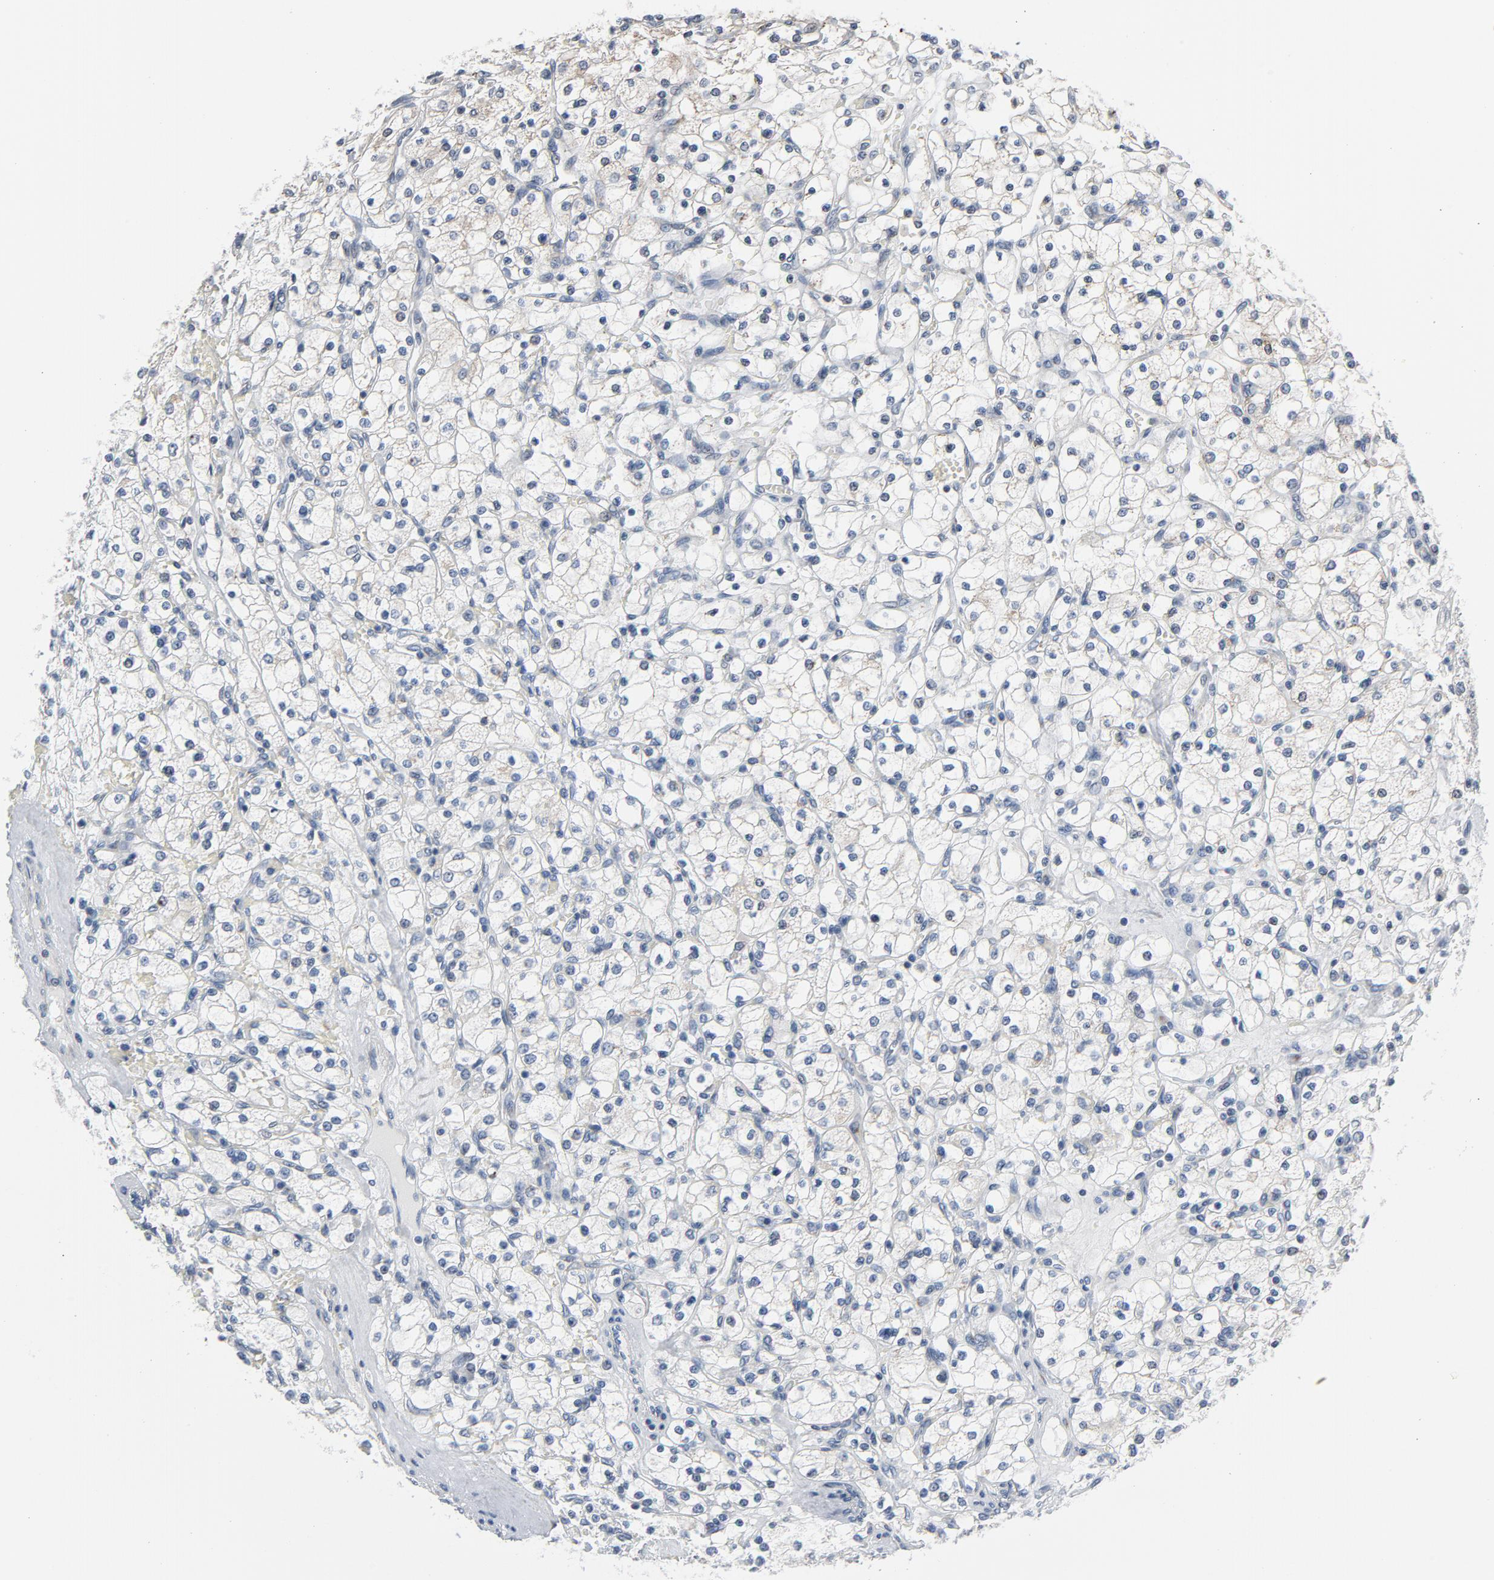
{"staining": {"intensity": "weak", "quantity": "<25%", "location": "cytoplasmic/membranous"}, "tissue": "renal cancer", "cell_type": "Tumor cells", "image_type": "cancer", "snomed": [{"axis": "morphology", "description": "Adenocarcinoma, NOS"}, {"axis": "topography", "description": "Kidney"}], "caption": "Immunohistochemistry image of neoplastic tissue: adenocarcinoma (renal) stained with DAB (3,3'-diaminobenzidine) exhibits no significant protein staining in tumor cells.", "gene": "YIPF6", "patient": {"sex": "female", "age": 83}}